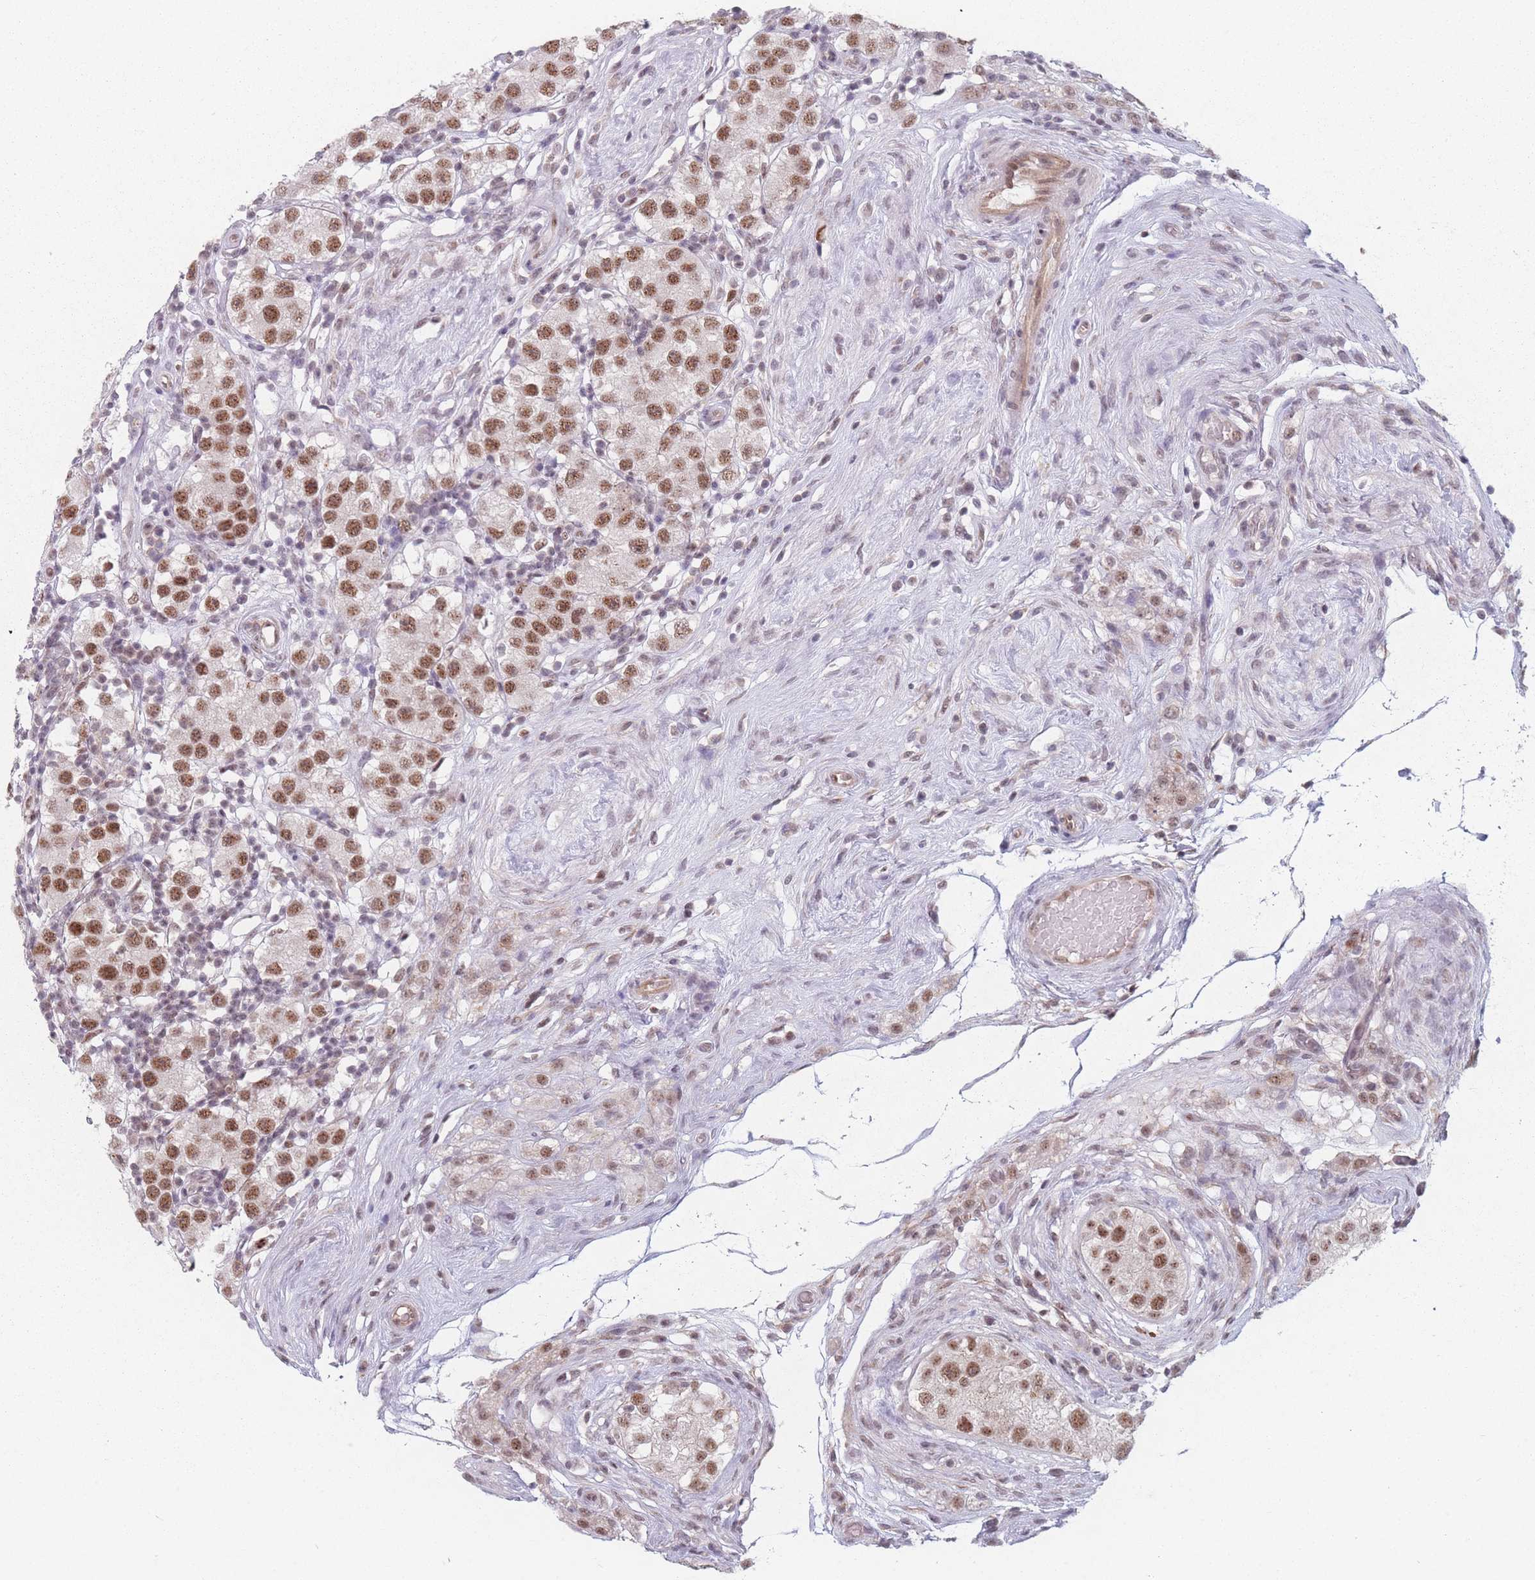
{"staining": {"intensity": "moderate", "quantity": ">75%", "location": "nuclear"}, "tissue": "testis cancer", "cell_type": "Tumor cells", "image_type": "cancer", "snomed": [{"axis": "morphology", "description": "Seminoma, NOS"}, {"axis": "topography", "description": "Testis"}], "caption": "This is a micrograph of immunohistochemistry (IHC) staining of seminoma (testis), which shows moderate staining in the nuclear of tumor cells.", "gene": "ZC3H14", "patient": {"sex": "male", "age": 34}}